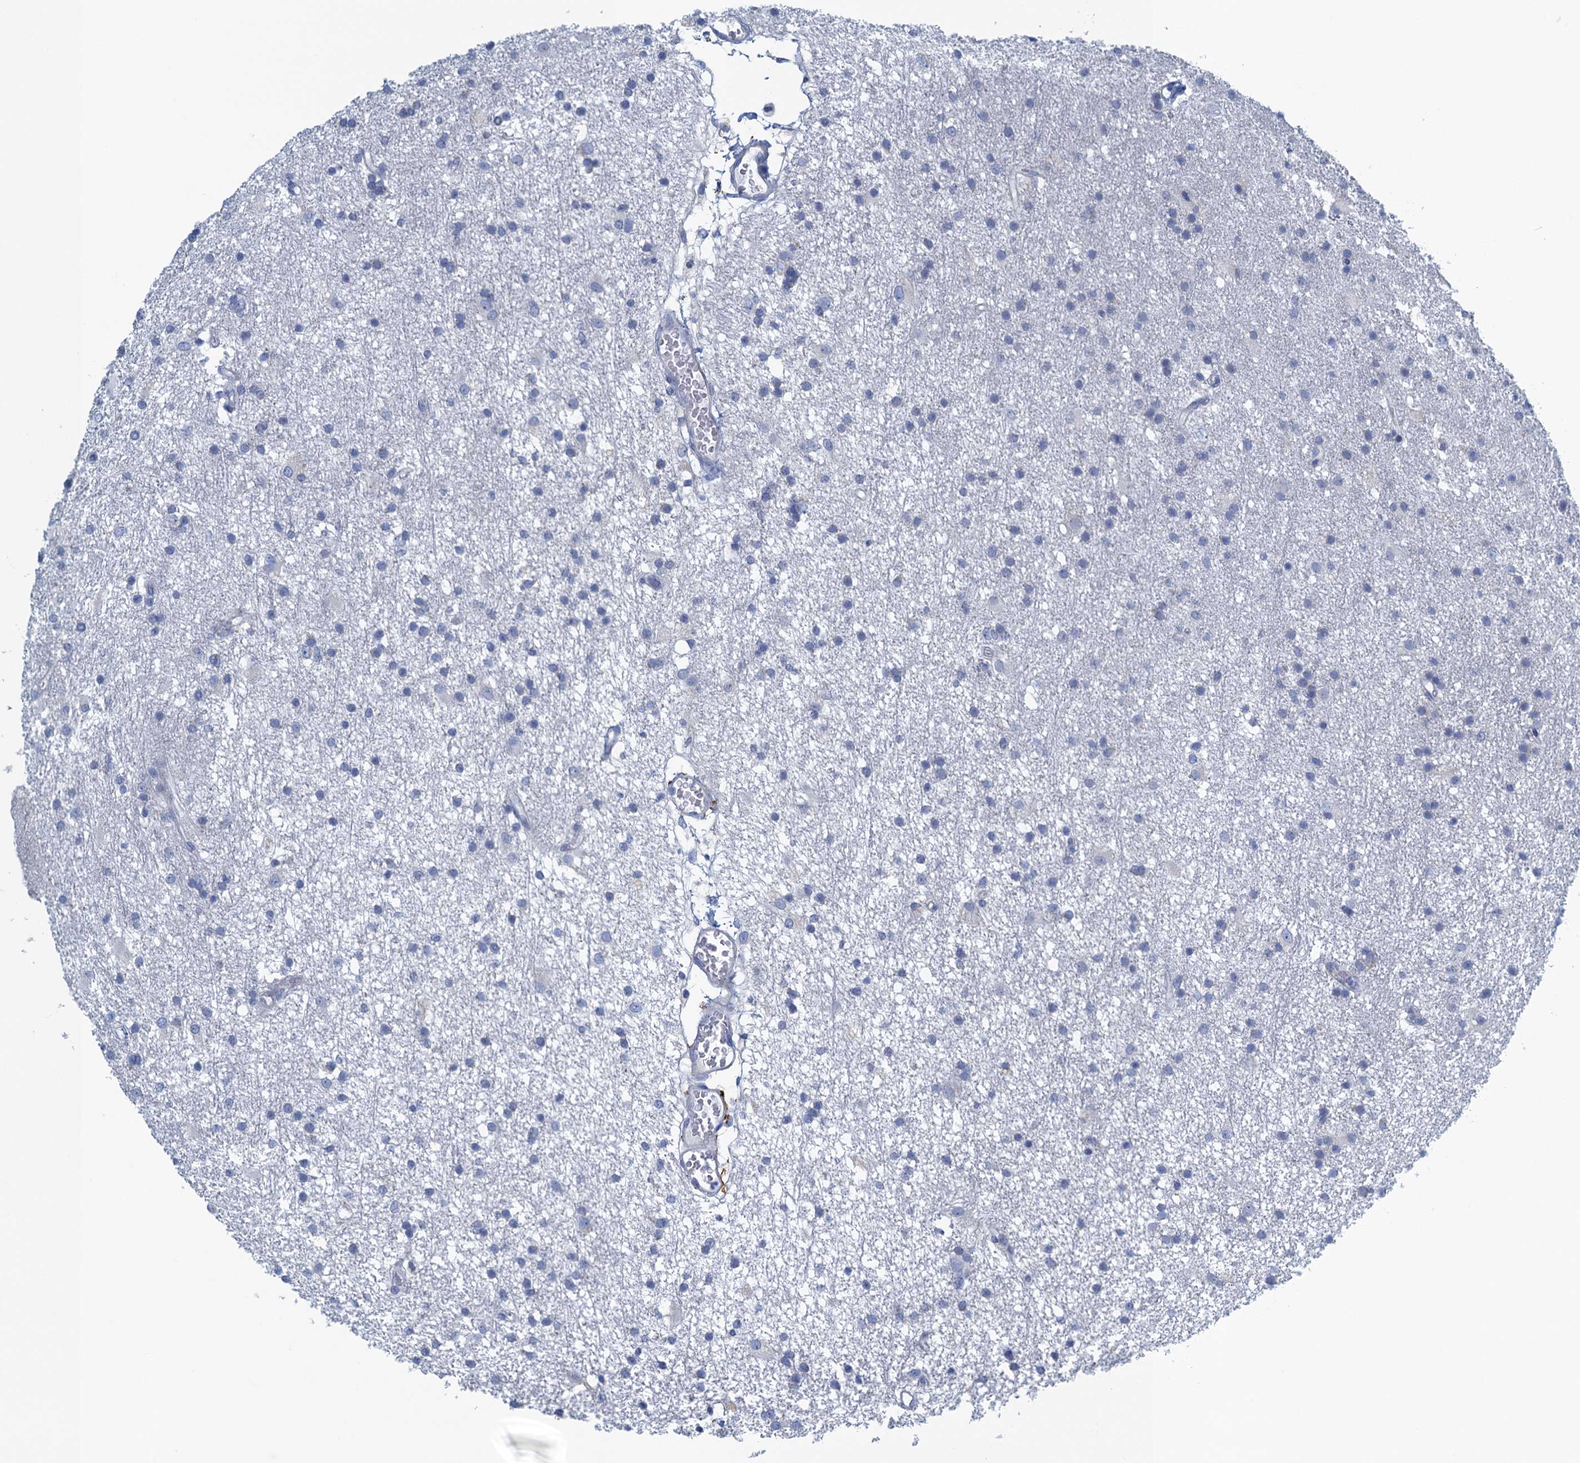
{"staining": {"intensity": "negative", "quantity": "none", "location": "none"}, "tissue": "glioma", "cell_type": "Tumor cells", "image_type": "cancer", "snomed": [{"axis": "morphology", "description": "Glioma, malignant, High grade"}, {"axis": "topography", "description": "Brain"}], "caption": "Immunohistochemical staining of glioma exhibits no significant positivity in tumor cells.", "gene": "C10orf88", "patient": {"sex": "male", "age": 77}}